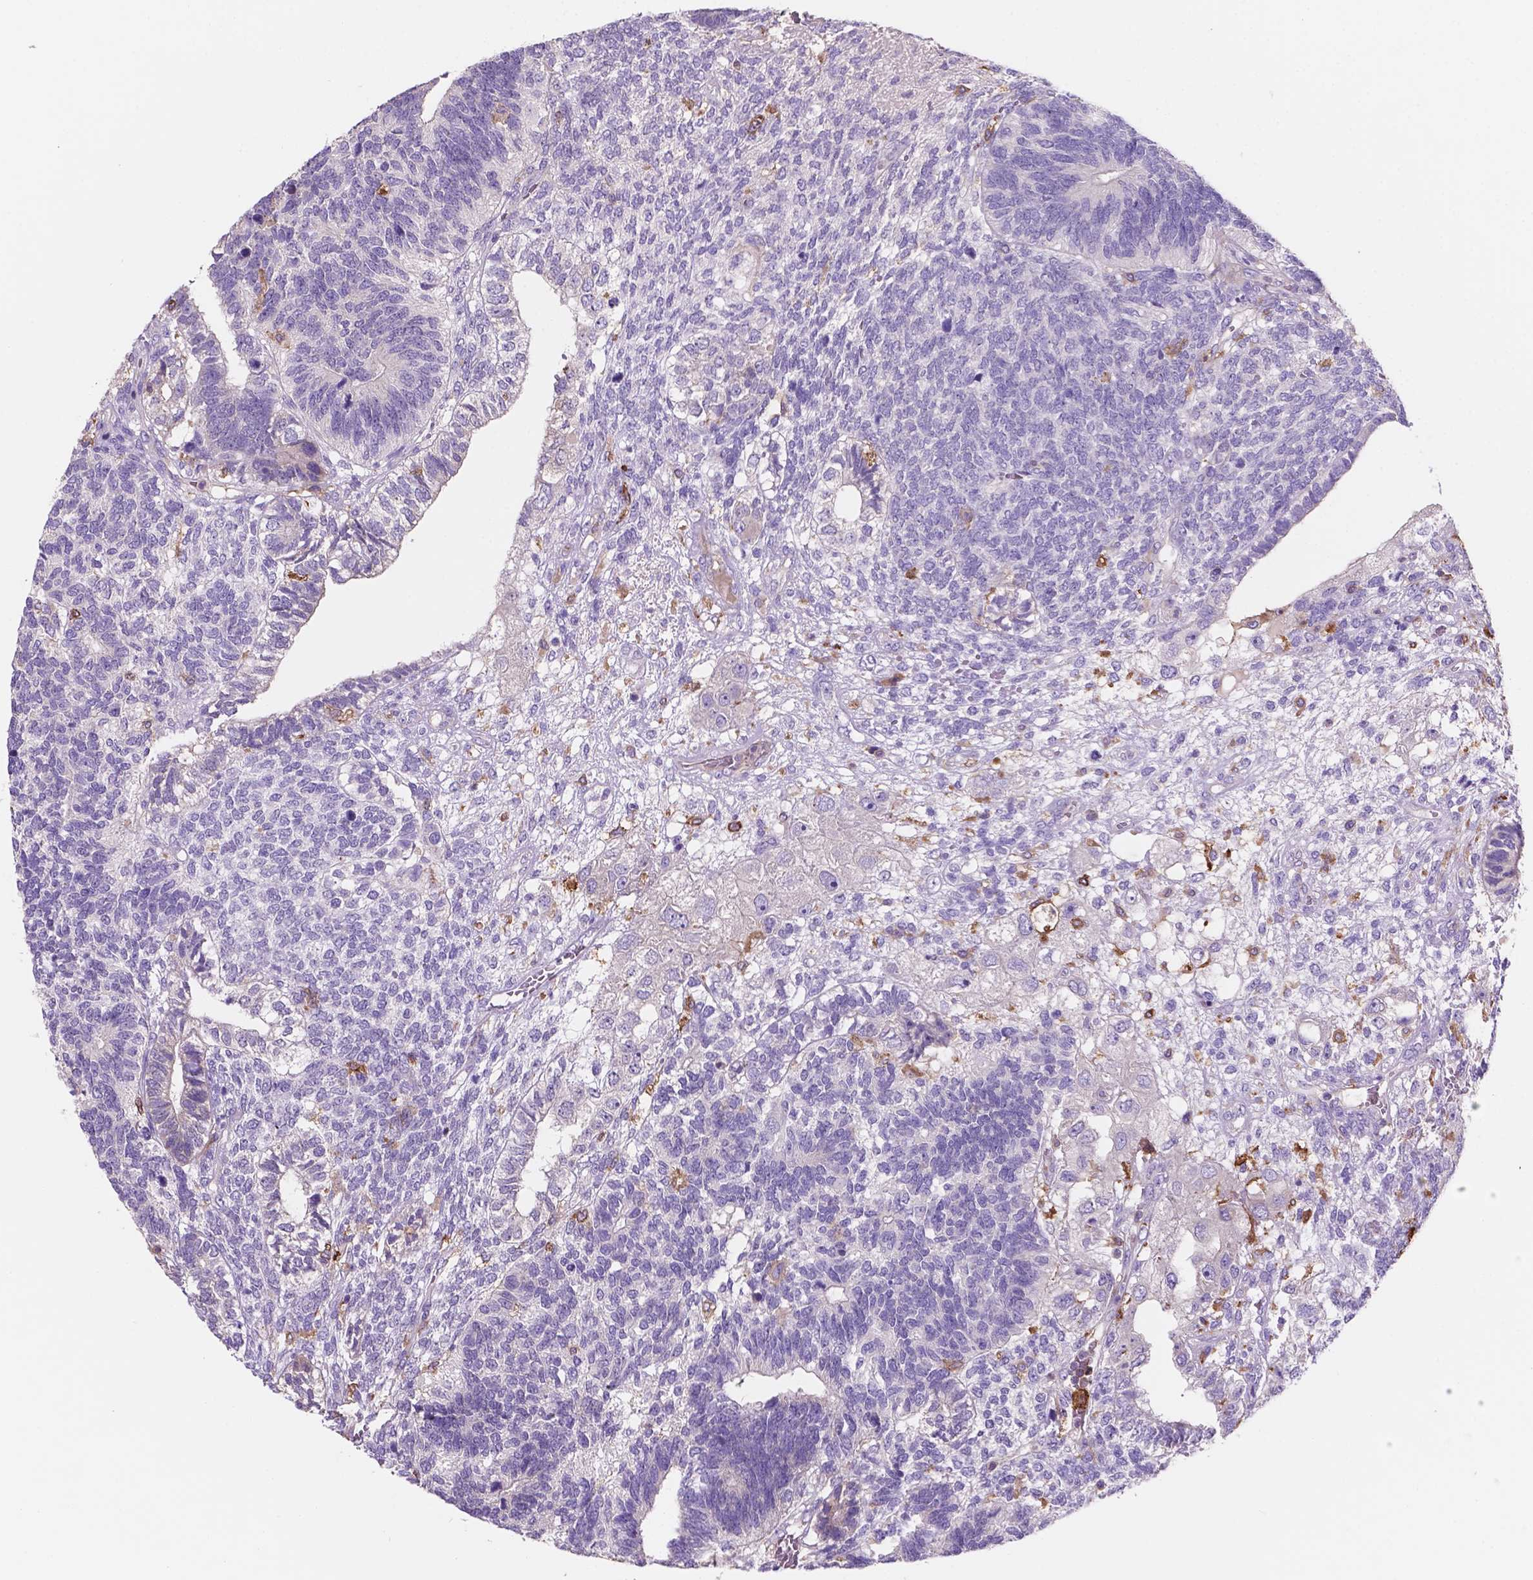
{"staining": {"intensity": "negative", "quantity": "none", "location": "none"}, "tissue": "testis cancer", "cell_type": "Tumor cells", "image_type": "cancer", "snomed": [{"axis": "morphology", "description": "Seminoma, NOS"}, {"axis": "morphology", "description": "Carcinoma, Embryonal, NOS"}, {"axis": "topography", "description": "Testis"}], "caption": "Testis seminoma stained for a protein using IHC shows no positivity tumor cells.", "gene": "MKRN2OS", "patient": {"sex": "male", "age": 41}}